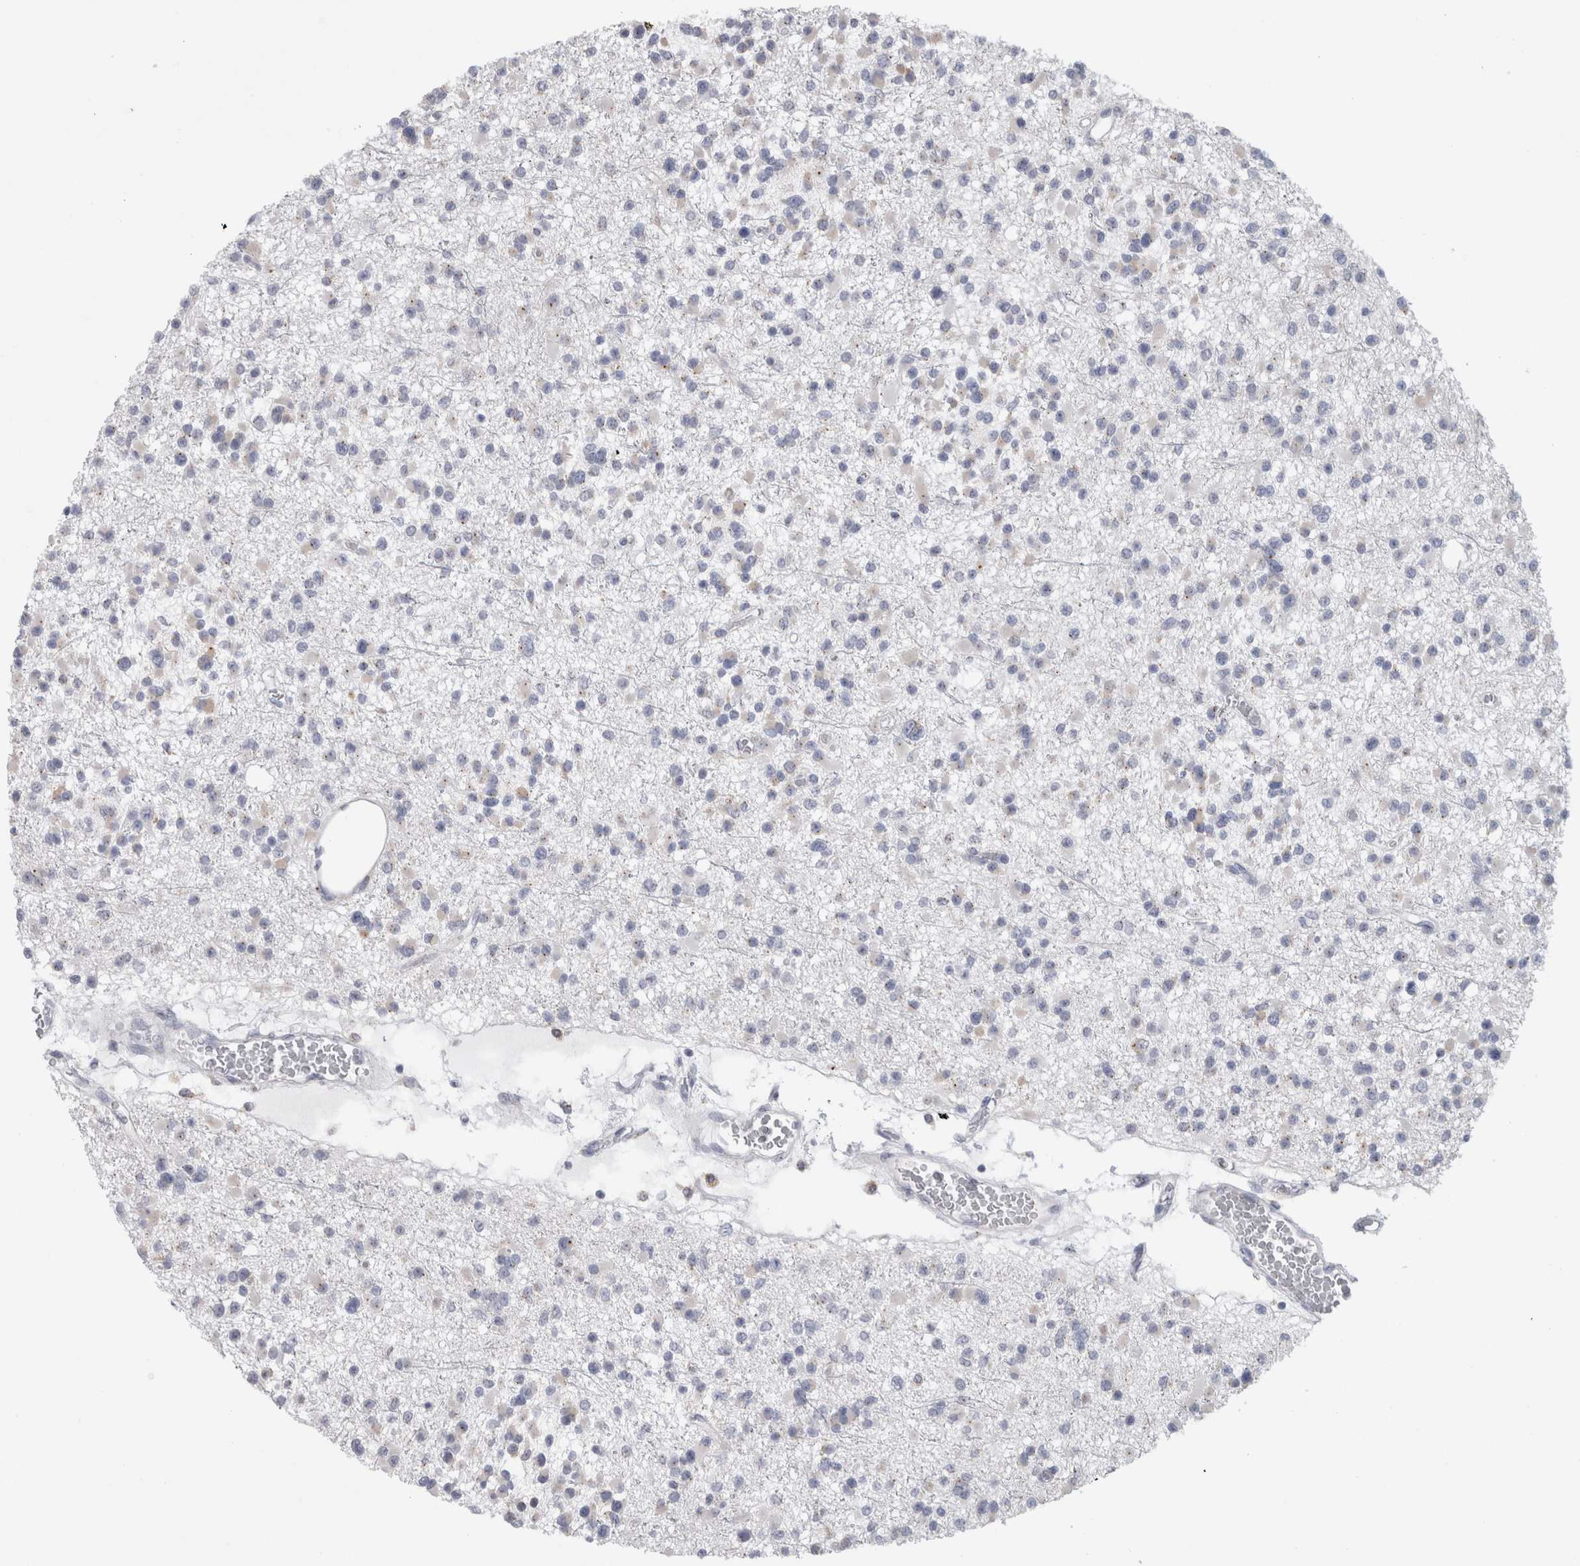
{"staining": {"intensity": "negative", "quantity": "none", "location": "none"}, "tissue": "glioma", "cell_type": "Tumor cells", "image_type": "cancer", "snomed": [{"axis": "morphology", "description": "Glioma, malignant, Low grade"}, {"axis": "topography", "description": "Brain"}], "caption": "There is no significant staining in tumor cells of malignant glioma (low-grade). The staining was performed using DAB (3,3'-diaminobenzidine) to visualize the protein expression in brown, while the nuclei were stained in blue with hematoxylin (Magnification: 20x).", "gene": "ZNF341", "patient": {"sex": "female", "age": 22}}